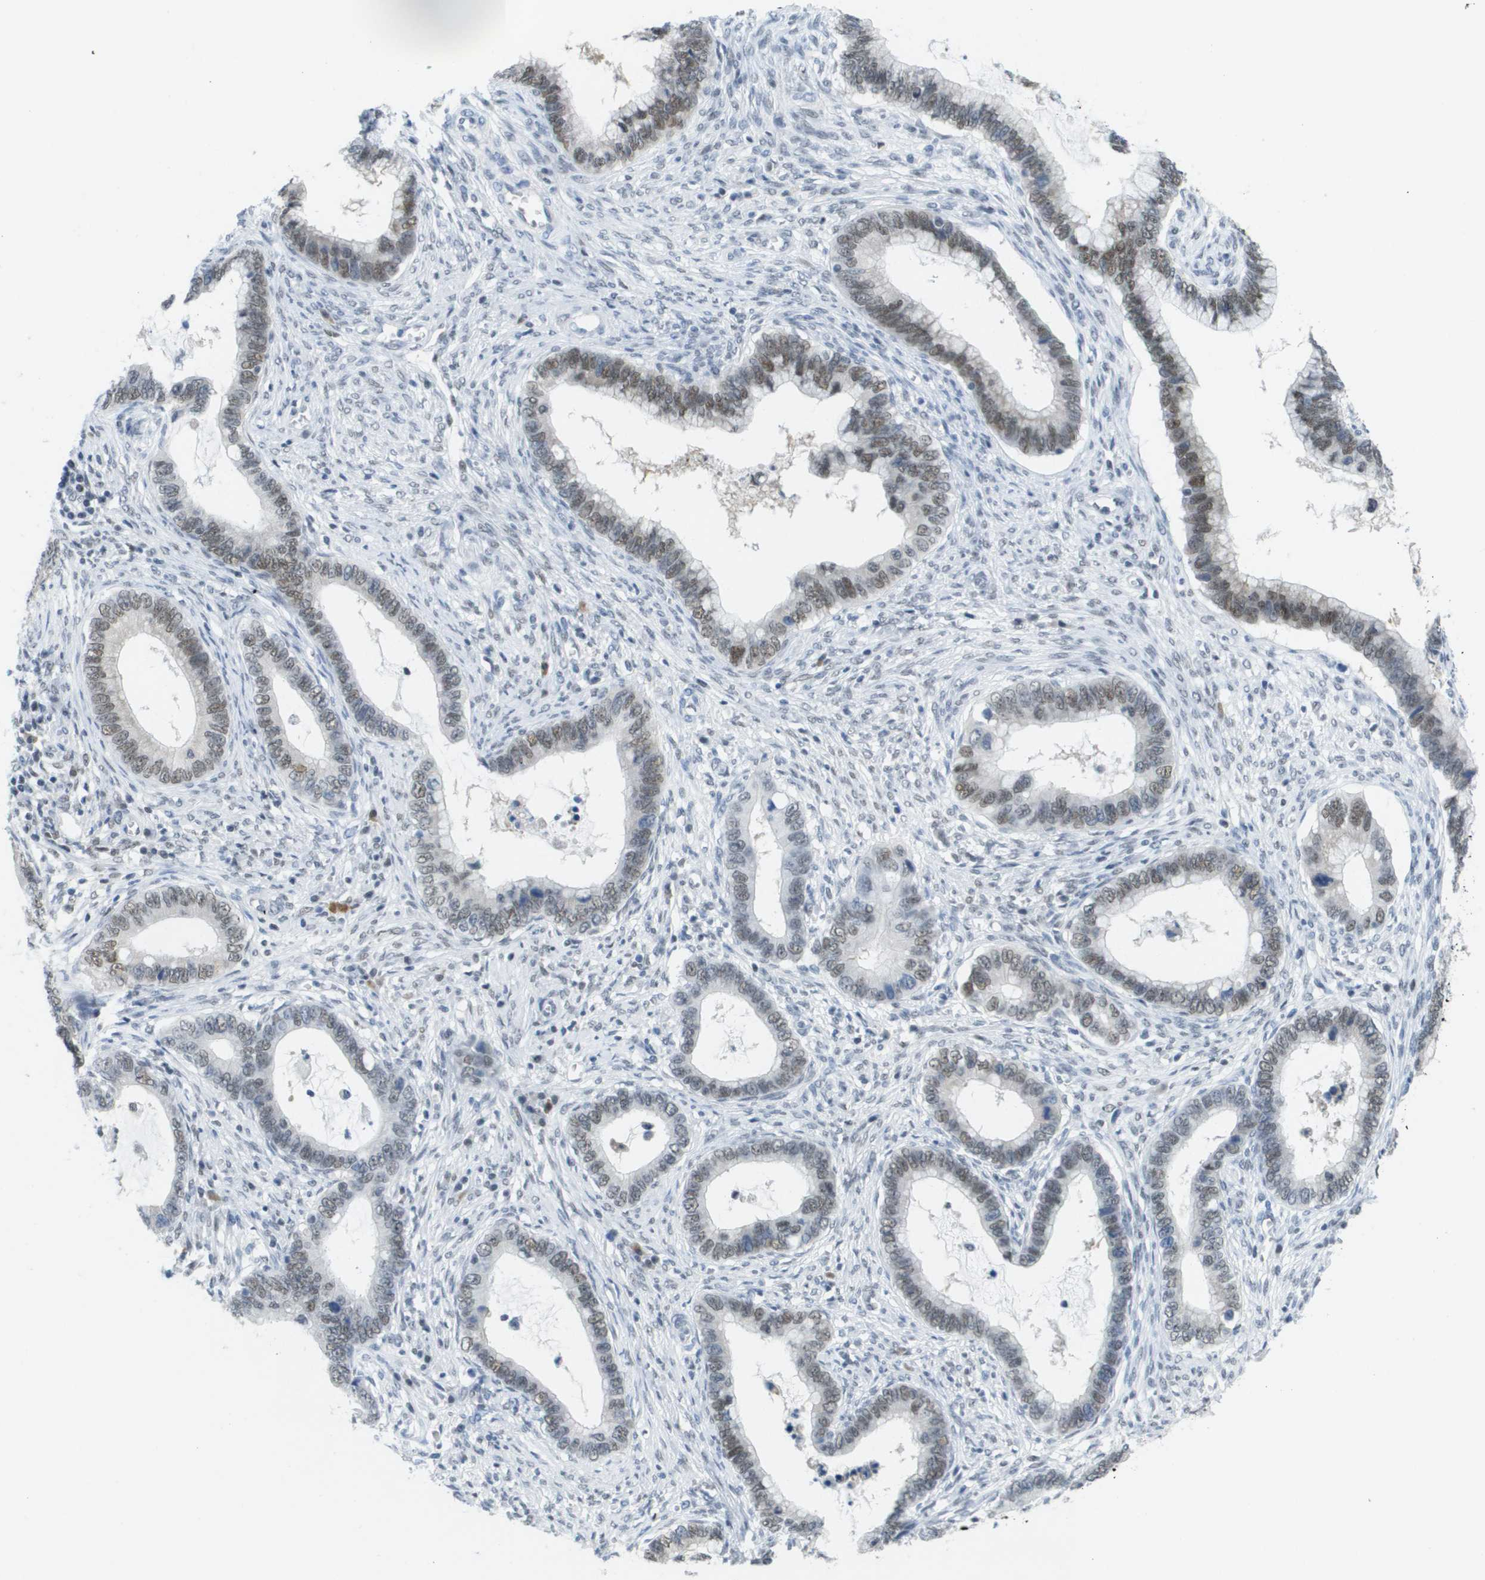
{"staining": {"intensity": "weak", "quantity": "25%-75%", "location": "nuclear"}, "tissue": "cervical cancer", "cell_type": "Tumor cells", "image_type": "cancer", "snomed": [{"axis": "morphology", "description": "Adenocarcinoma, NOS"}, {"axis": "topography", "description": "Cervix"}], "caption": "Cervical adenocarcinoma stained with DAB (3,3'-diaminobenzidine) immunohistochemistry demonstrates low levels of weak nuclear positivity in about 25%-75% of tumor cells.", "gene": "TP53RK", "patient": {"sex": "female", "age": 44}}